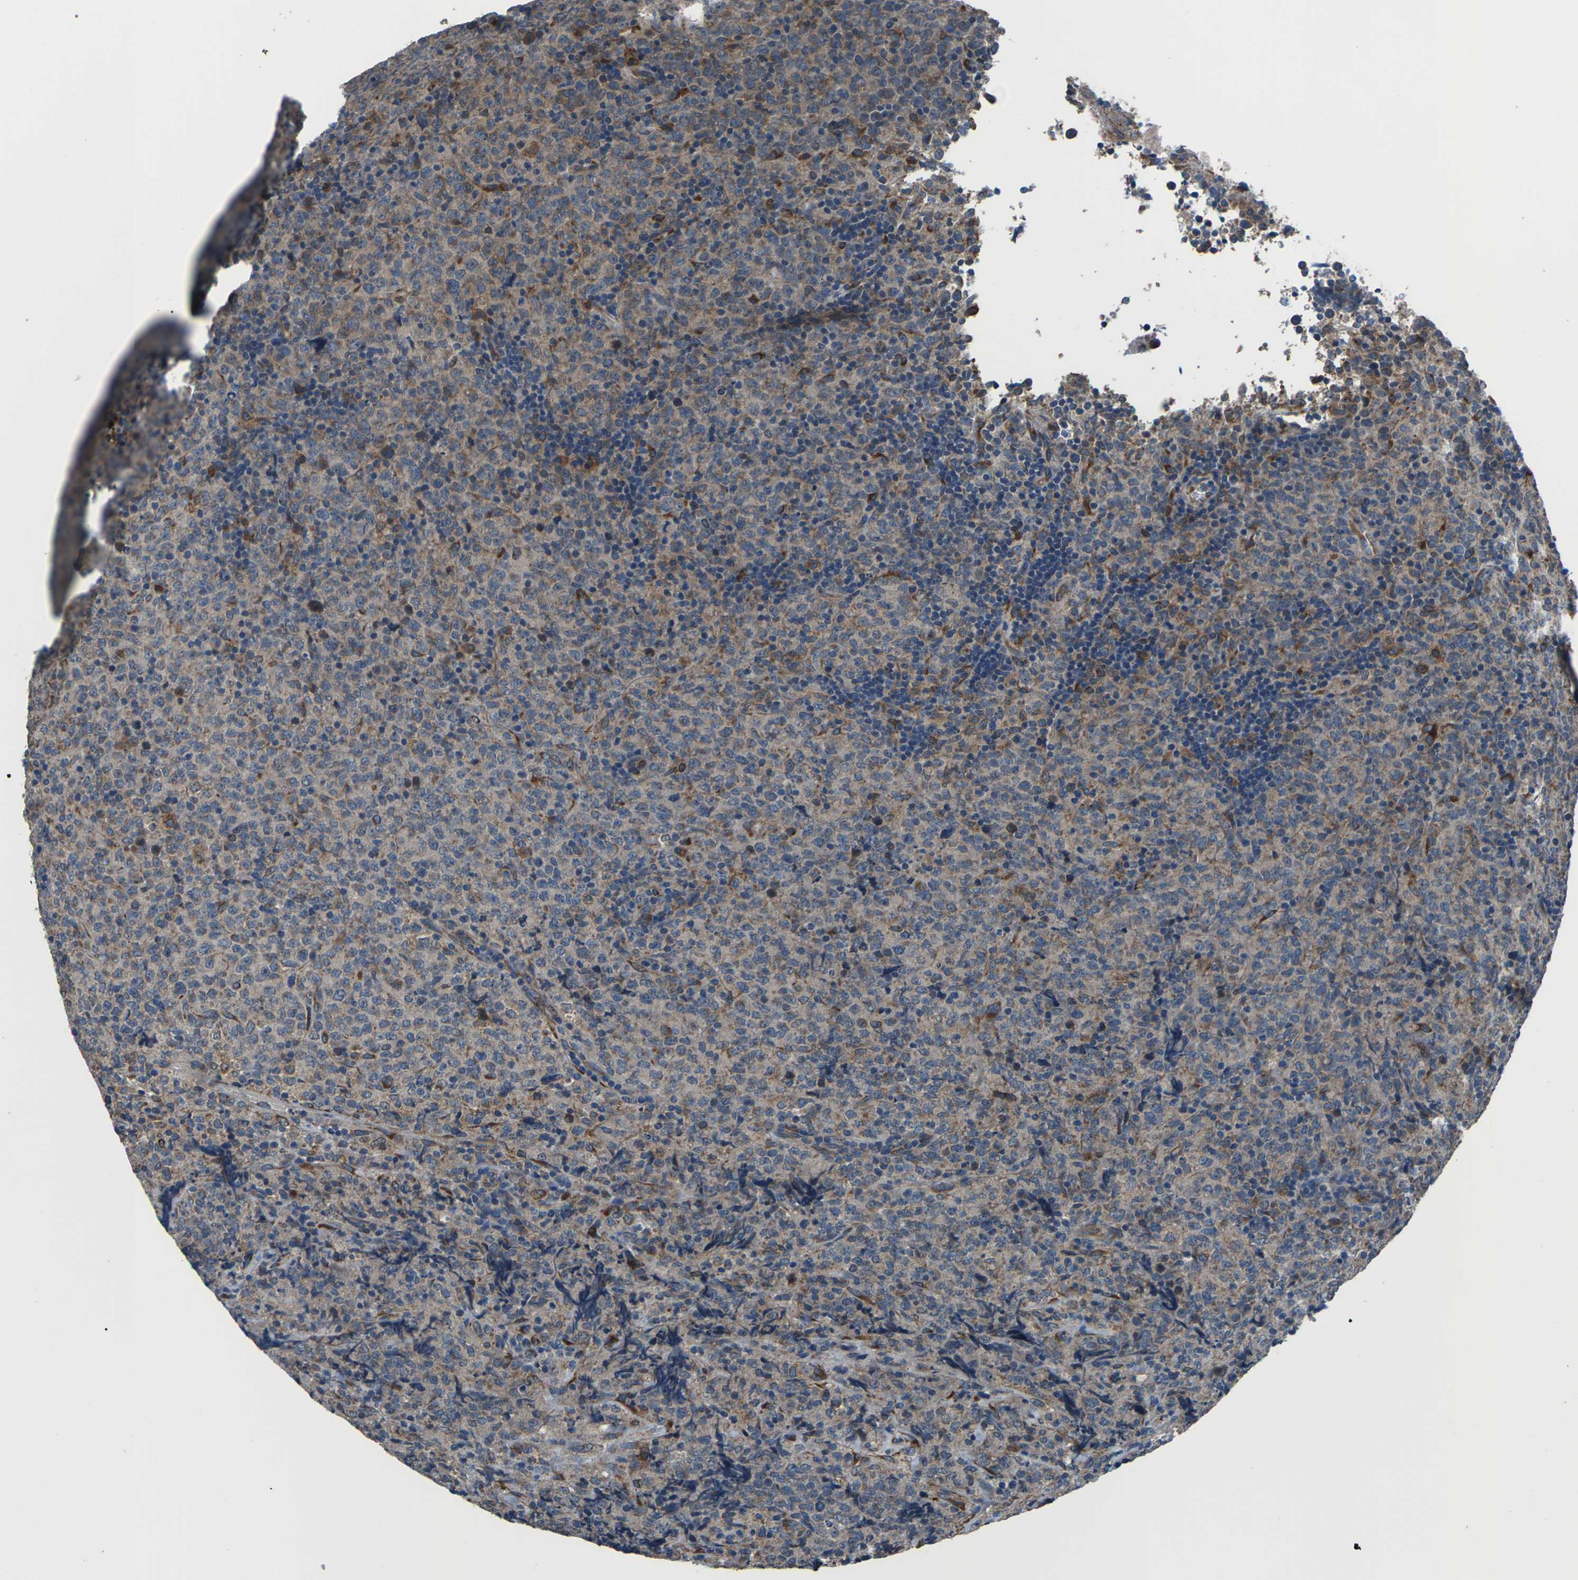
{"staining": {"intensity": "moderate", "quantity": ">75%", "location": "cytoplasmic/membranous"}, "tissue": "lymphoma", "cell_type": "Tumor cells", "image_type": "cancer", "snomed": [{"axis": "morphology", "description": "Malignant lymphoma, non-Hodgkin's type, High grade"}, {"axis": "topography", "description": "Tonsil"}], "caption": "Tumor cells show moderate cytoplasmic/membranous staining in approximately >75% of cells in malignant lymphoma, non-Hodgkin's type (high-grade).", "gene": "GABRP", "patient": {"sex": "female", "age": 36}}